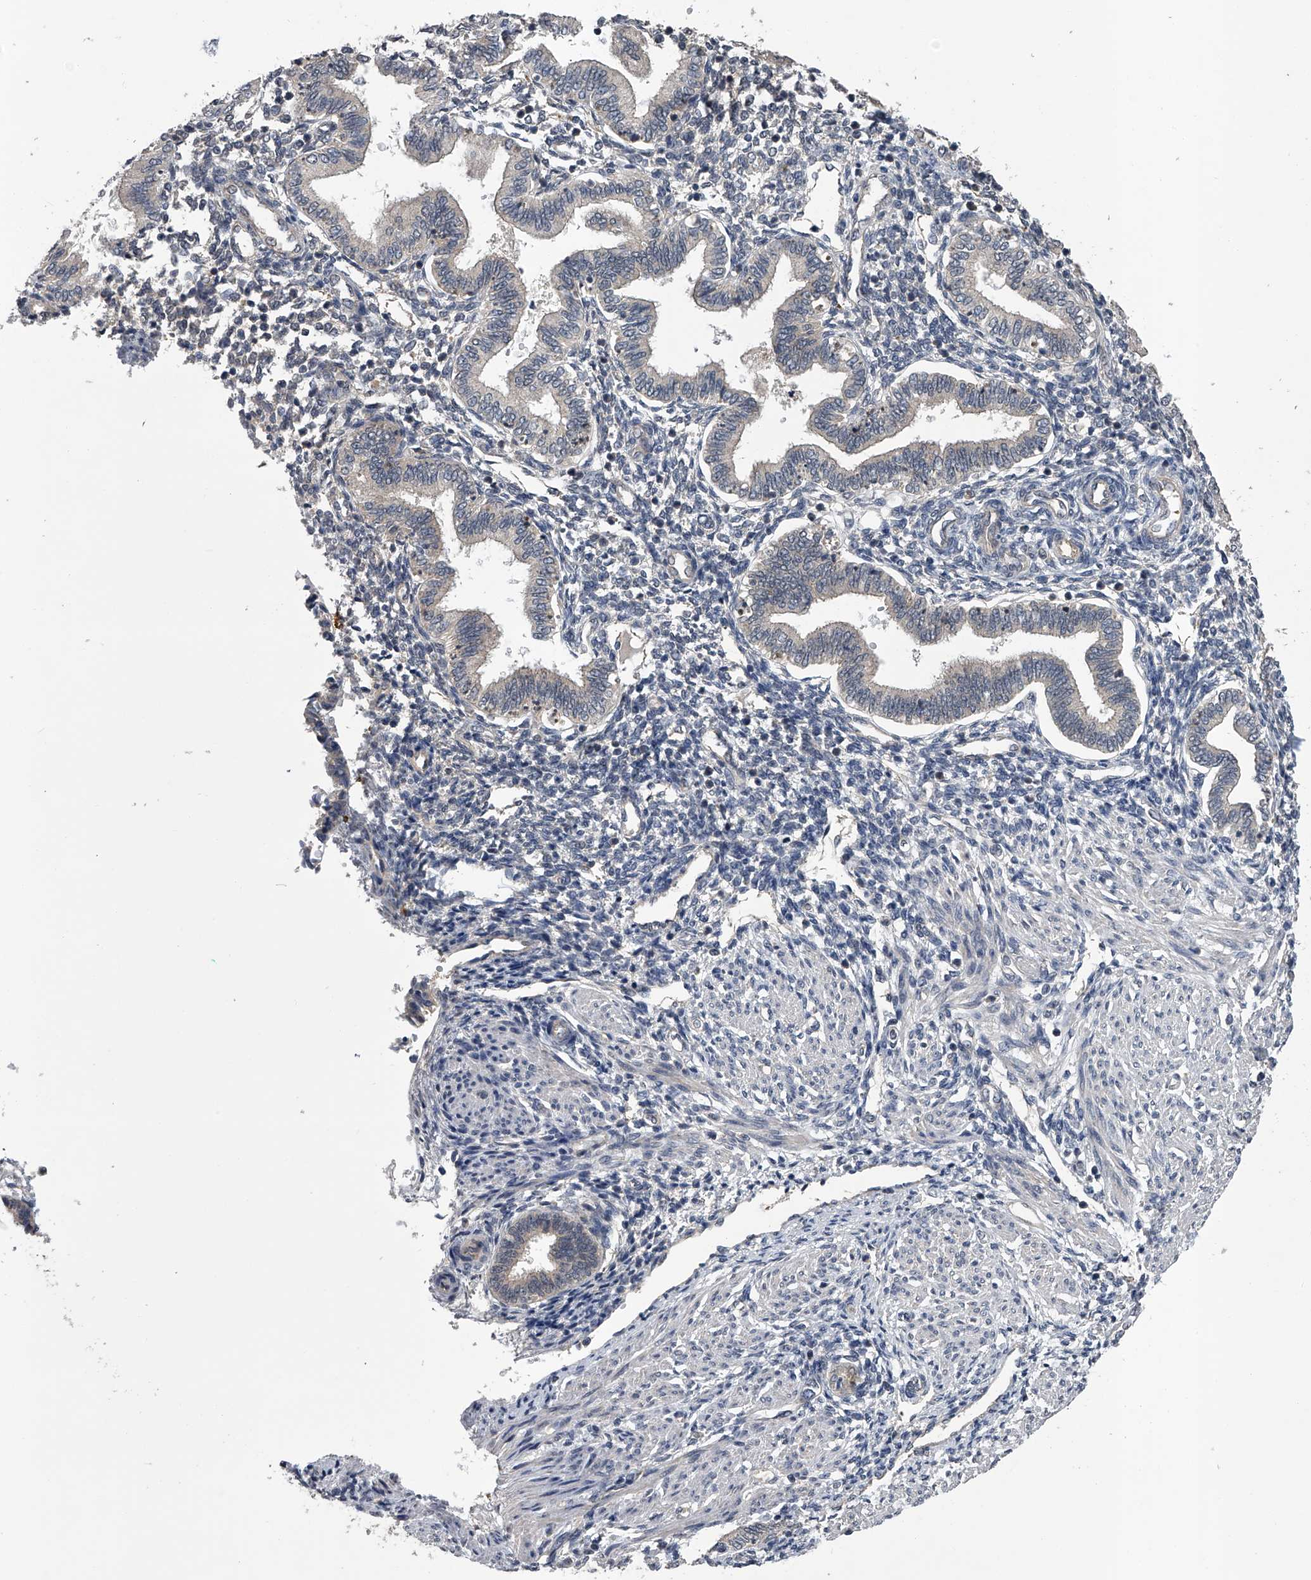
{"staining": {"intensity": "negative", "quantity": "none", "location": "none"}, "tissue": "endometrium", "cell_type": "Cells in endometrial stroma", "image_type": "normal", "snomed": [{"axis": "morphology", "description": "Normal tissue, NOS"}, {"axis": "topography", "description": "Endometrium"}], "caption": "IHC micrograph of benign endometrium stained for a protein (brown), which exhibits no expression in cells in endometrial stroma. (Brightfield microscopy of DAB (3,3'-diaminobenzidine) immunohistochemistry at high magnification).", "gene": "SLC12A8", "patient": {"sex": "female", "age": 53}}